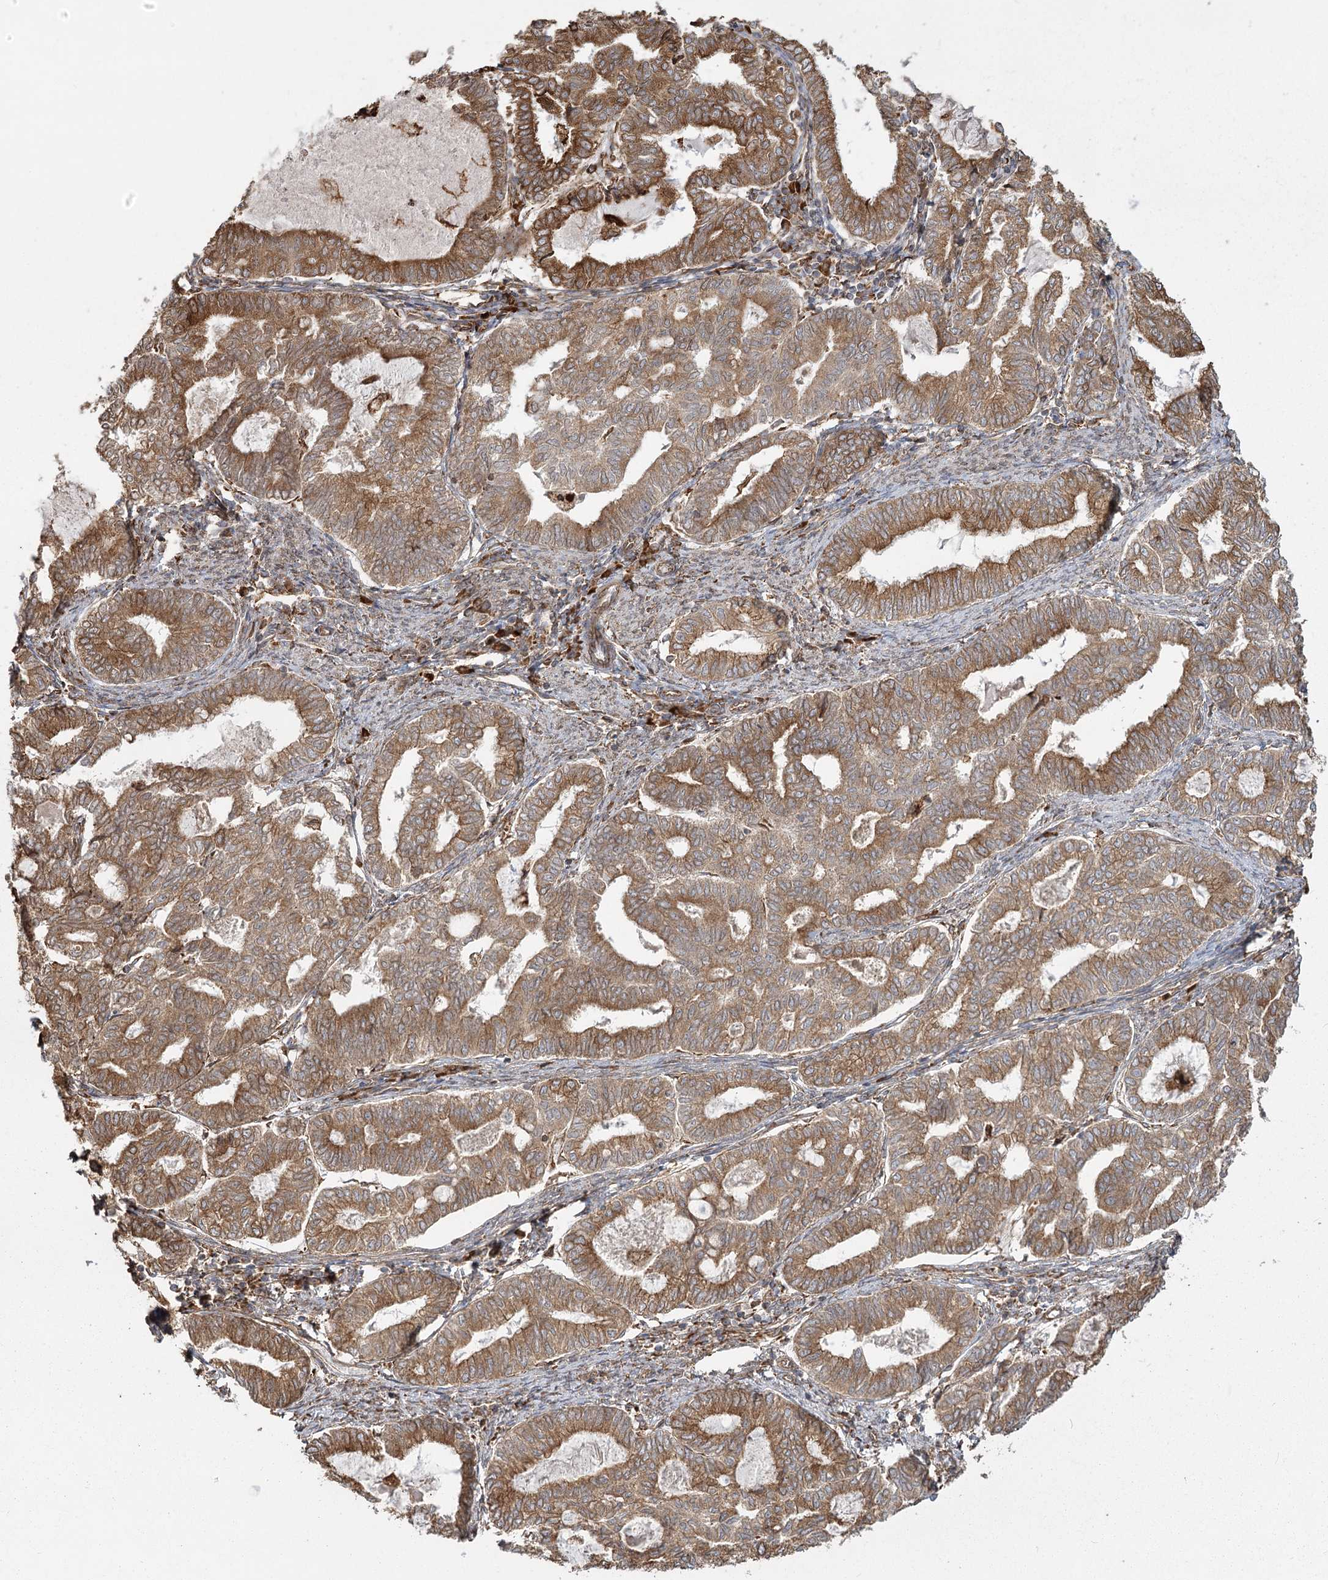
{"staining": {"intensity": "moderate", "quantity": ">75%", "location": "cytoplasmic/membranous"}, "tissue": "endometrial cancer", "cell_type": "Tumor cells", "image_type": "cancer", "snomed": [{"axis": "morphology", "description": "Adenocarcinoma, NOS"}, {"axis": "topography", "description": "Endometrium"}], "caption": "Brown immunohistochemical staining in endometrial cancer exhibits moderate cytoplasmic/membranous expression in approximately >75% of tumor cells.", "gene": "FAM13A", "patient": {"sex": "female", "age": 79}}